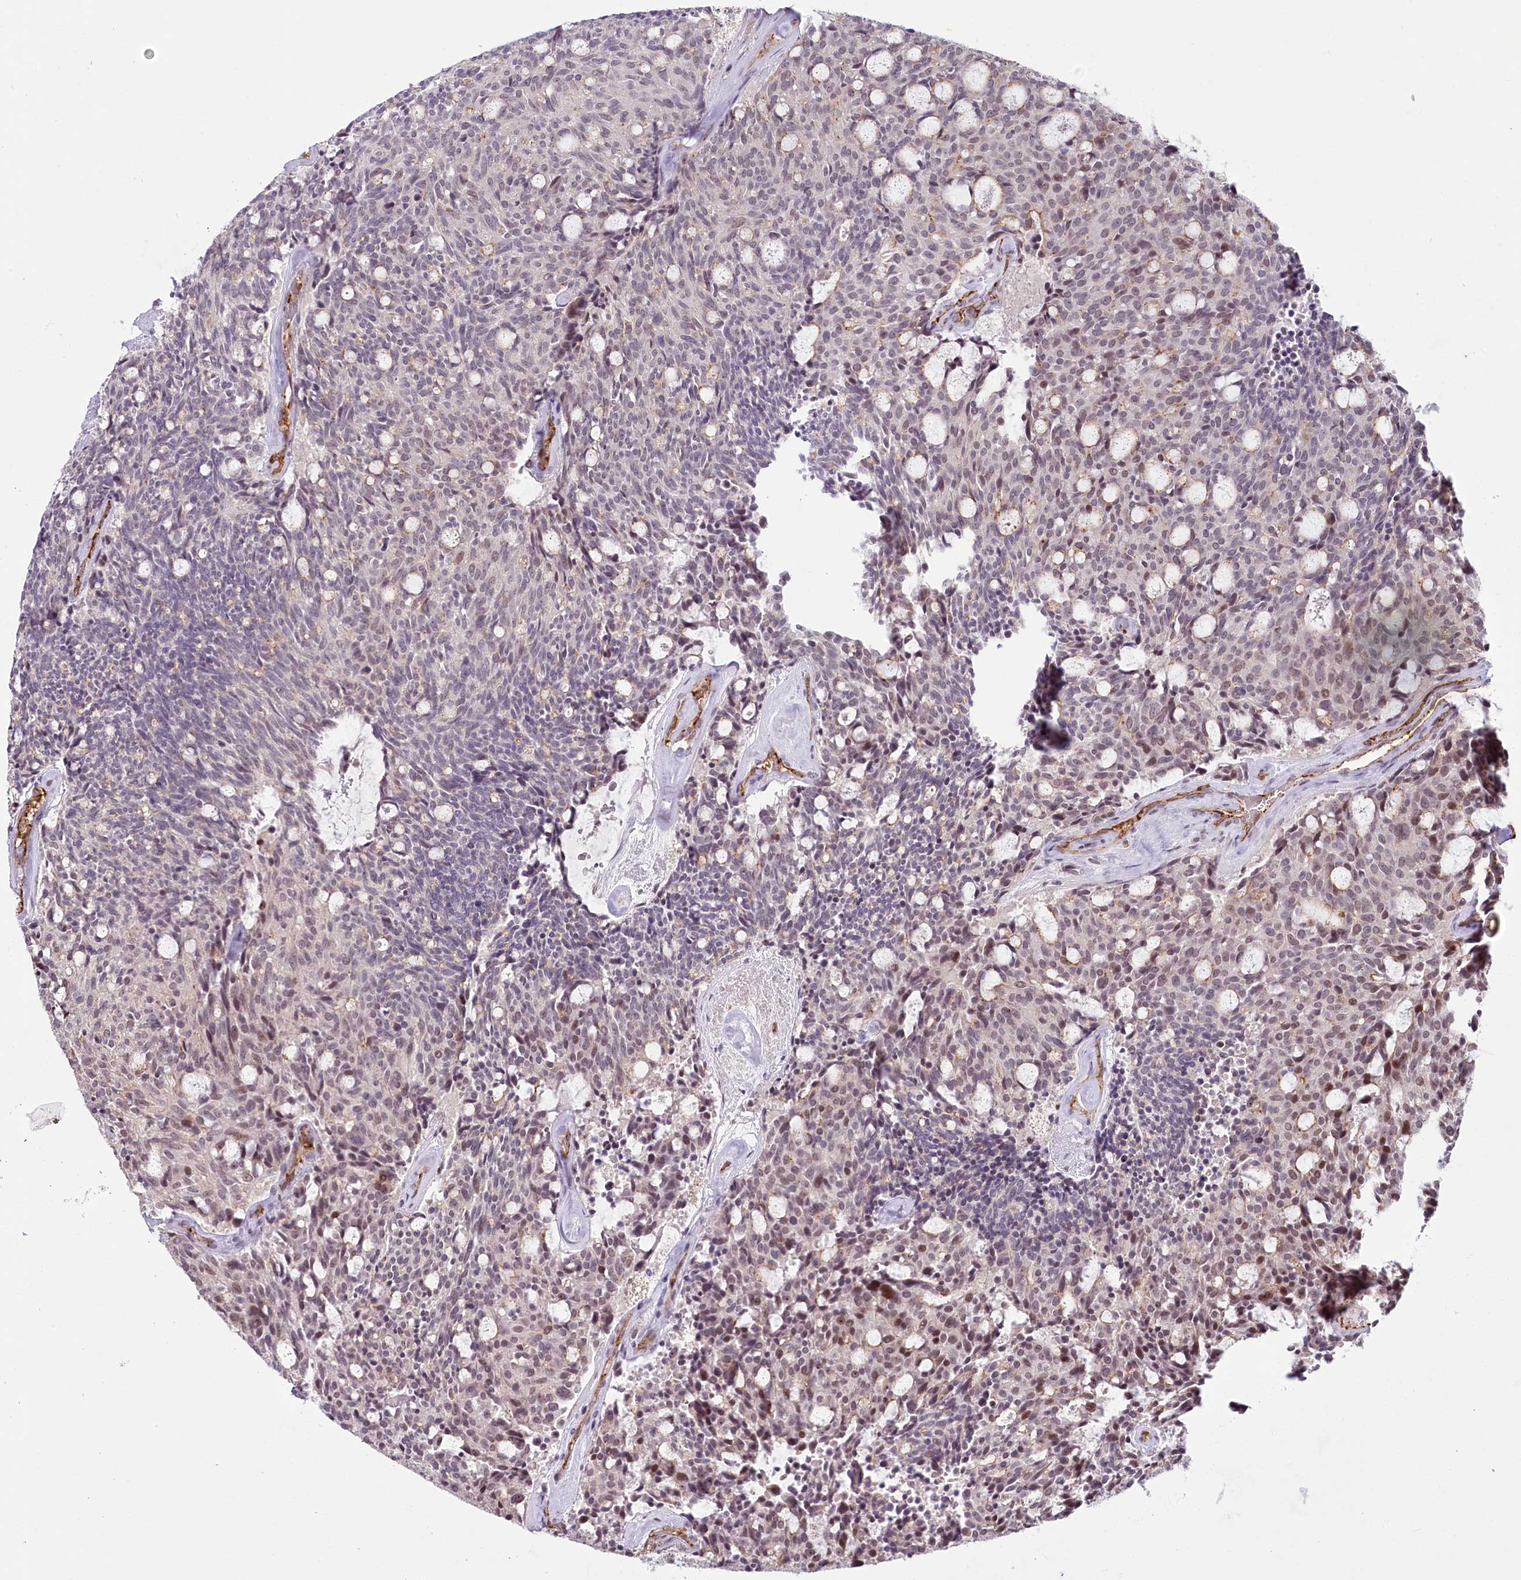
{"staining": {"intensity": "moderate", "quantity": "<25%", "location": "nuclear"}, "tissue": "carcinoid", "cell_type": "Tumor cells", "image_type": "cancer", "snomed": [{"axis": "morphology", "description": "Carcinoid, malignant, NOS"}, {"axis": "topography", "description": "Pancreas"}], "caption": "The immunohistochemical stain labels moderate nuclear expression in tumor cells of carcinoid (malignant) tissue.", "gene": "ALKBH8", "patient": {"sex": "female", "age": 54}}